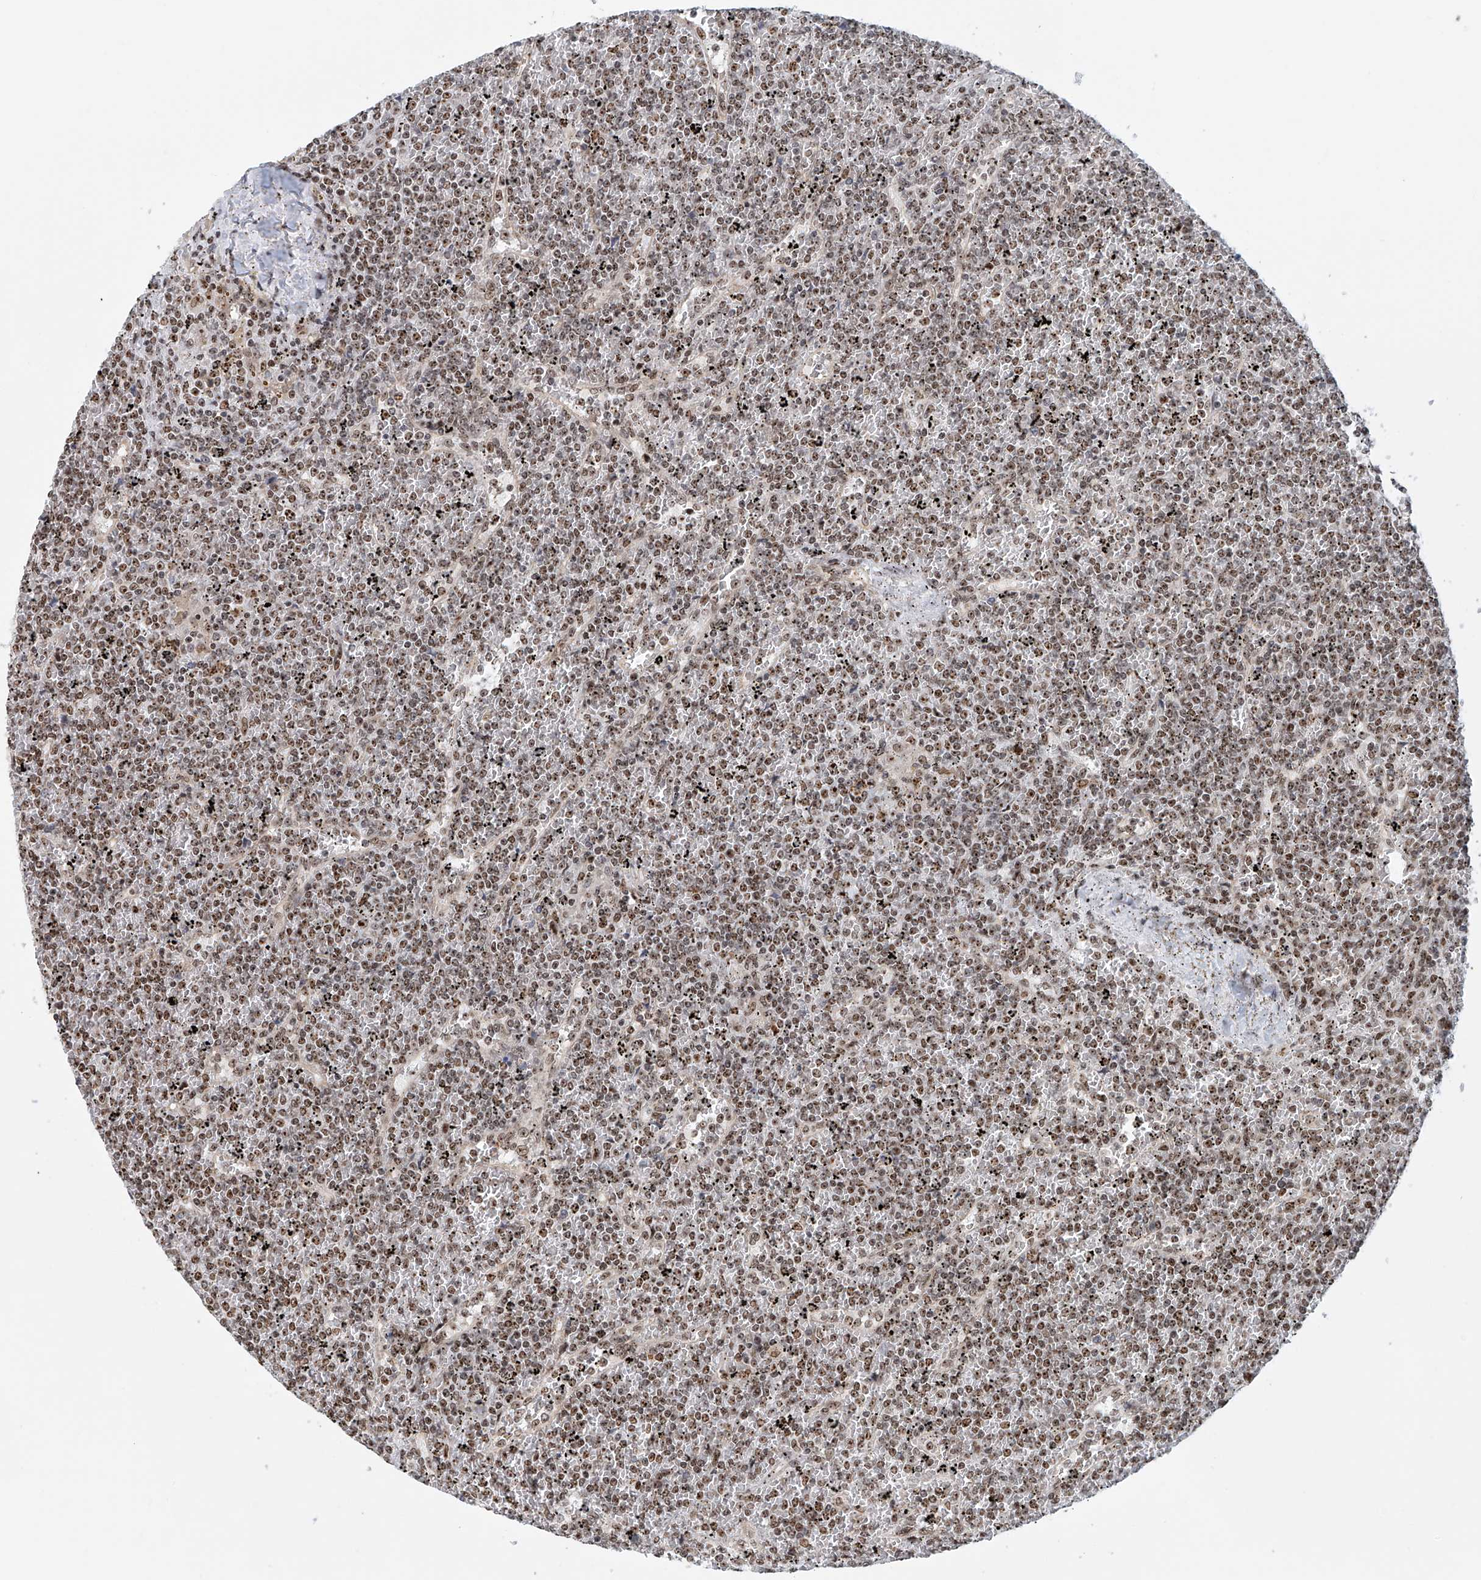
{"staining": {"intensity": "moderate", "quantity": ">75%", "location": "nuclear"}, "tissue": "lymphoma", "cell_type": "Tumor cells", "image_type": "cancer", "snomed": [{"axis": "morphology", "description": "Malignant lymphoma, non-Hodgkin's type, Low grade"}, {"axis": "topography", "description": "Spleen"}], "caption": "Human malignant lymphoma, non-Hodgkin's type (low-grade) stained with a brown dye shows moderate nuclear positive staining in approximately >75% of tumor cells.", "gene": "PRUNE2", "patient": {"sex": "female", "age": 19}}